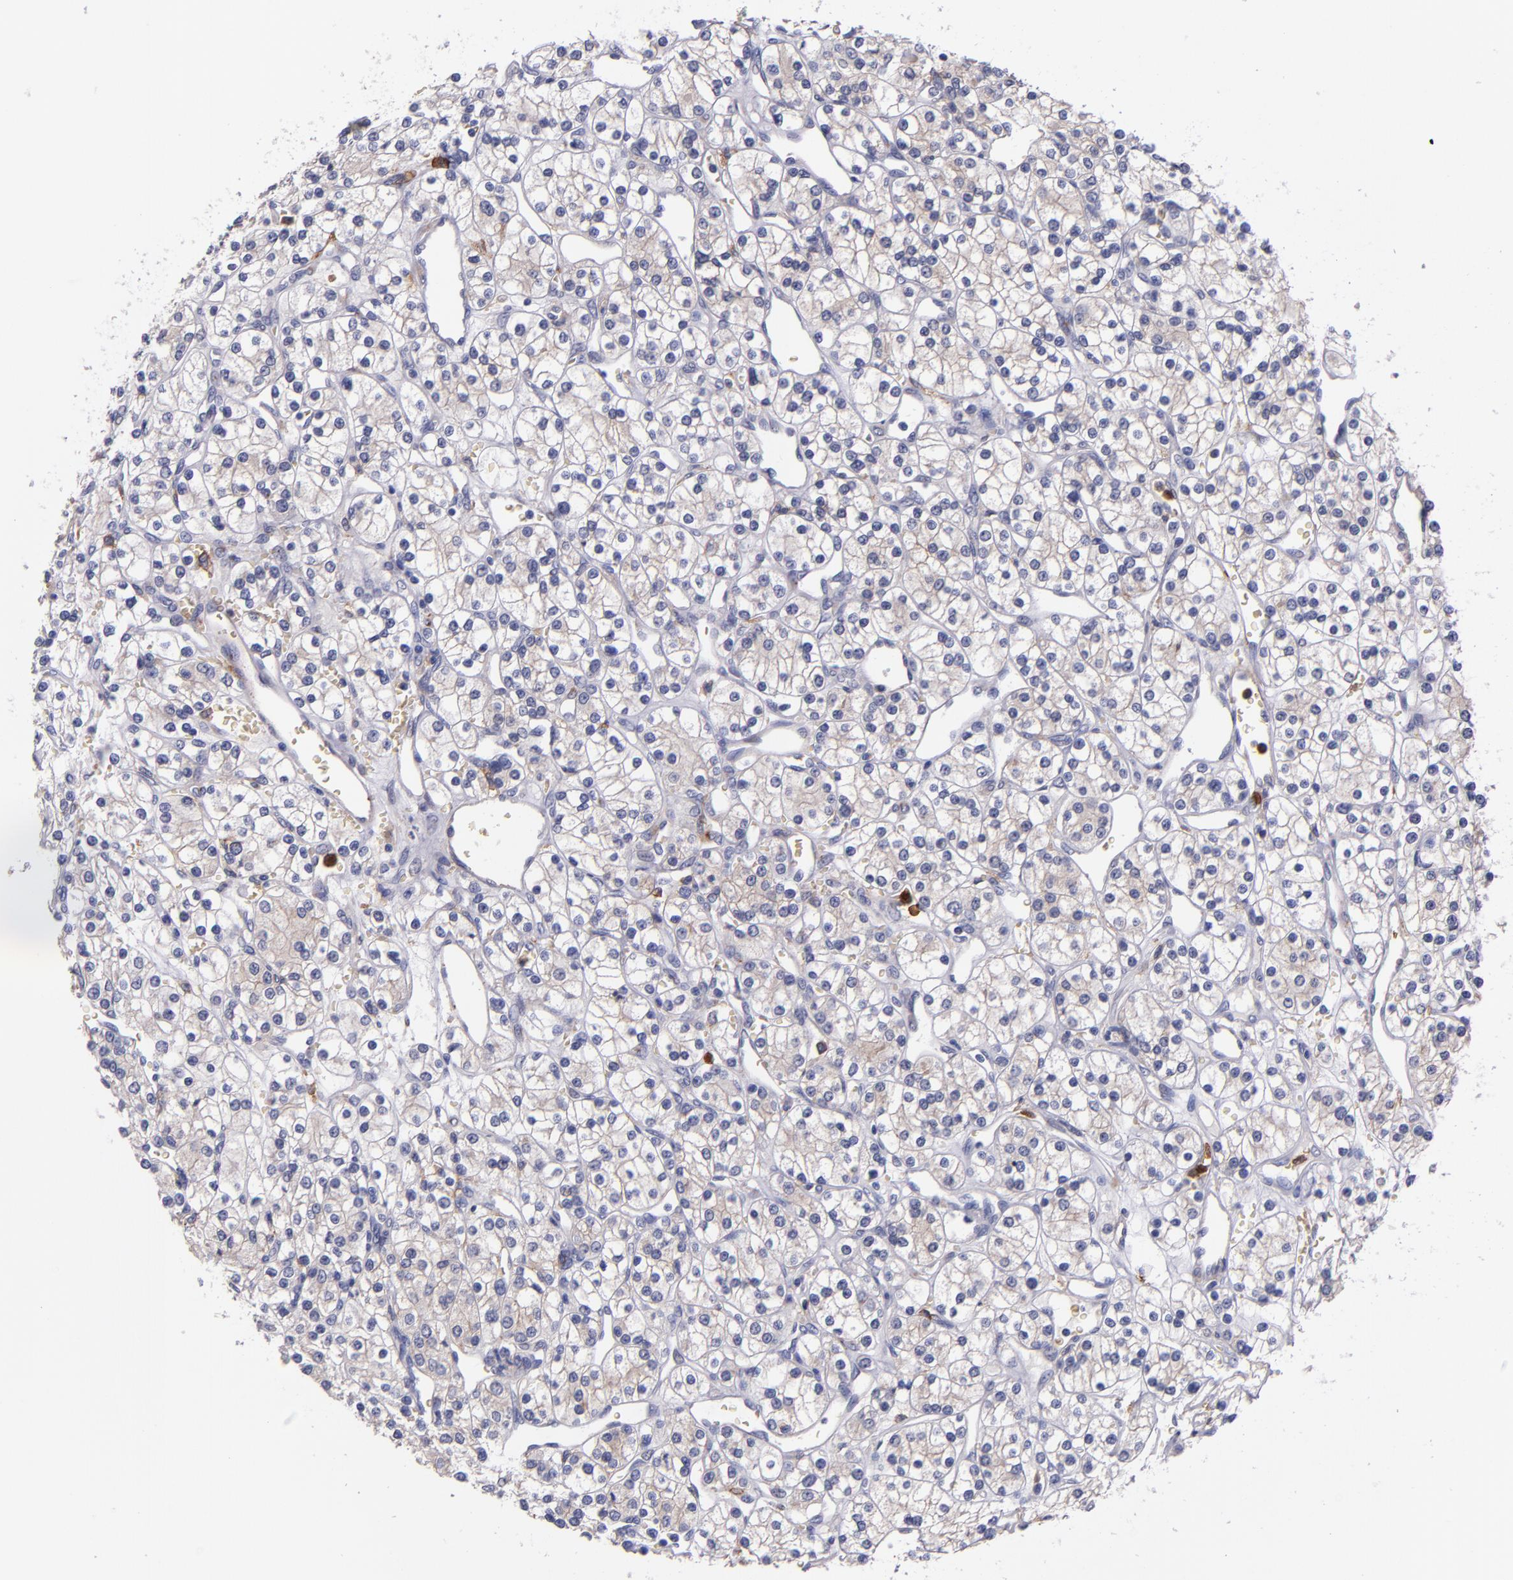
{"staining": {"intensity": "negative", "quantity": "none", "location": "none"}, "tissue": "renal cancer", "cell_type": "Tumor cells", "image_type": "cancer", "snomed": [{"axis": "morphology", "description": "Adenocarcinoma, NOS"}, {"axis": "topography", "description": "Kidney"}], "caption": "The histopathology image shows no significant positivity in tumor cells of adenocarcinoma (renal).", "gene": "C5AR1", "patient": {"sex": "female", "age": 62}}